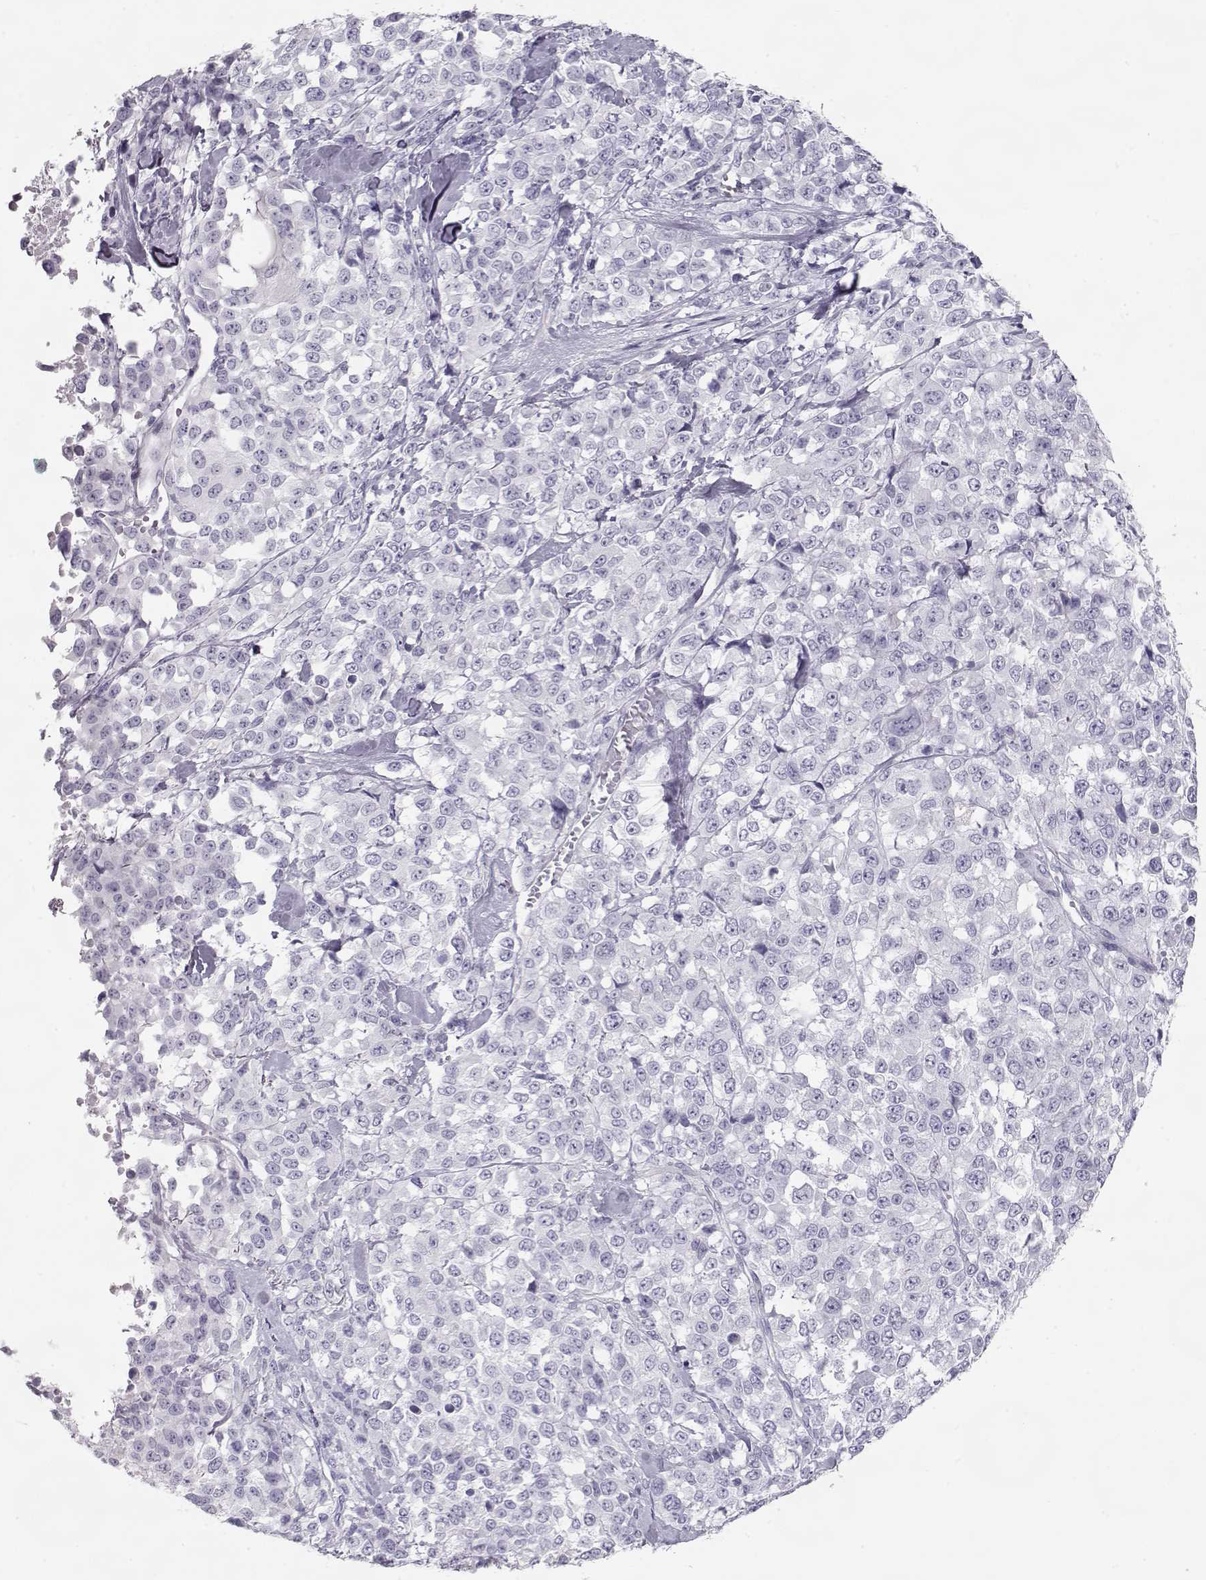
{"staining": {"intensity": "negative", "quantity": "none", "location": "none"}, "tissue": "melanoma", "cell_type": "Tumor cells", "image_type": "cancer", "snomed": [{"axis": "morphology", "description": "Malignant melanoma, Metastatic site"}, {"axis": "topography", "description": "Skin"}], "caption": "Tumor cells show no significant positivity in malignant melanoma (metastatic site).", "gene": "SLITRK3", "patient": {"sex": "male", "age": 84}}